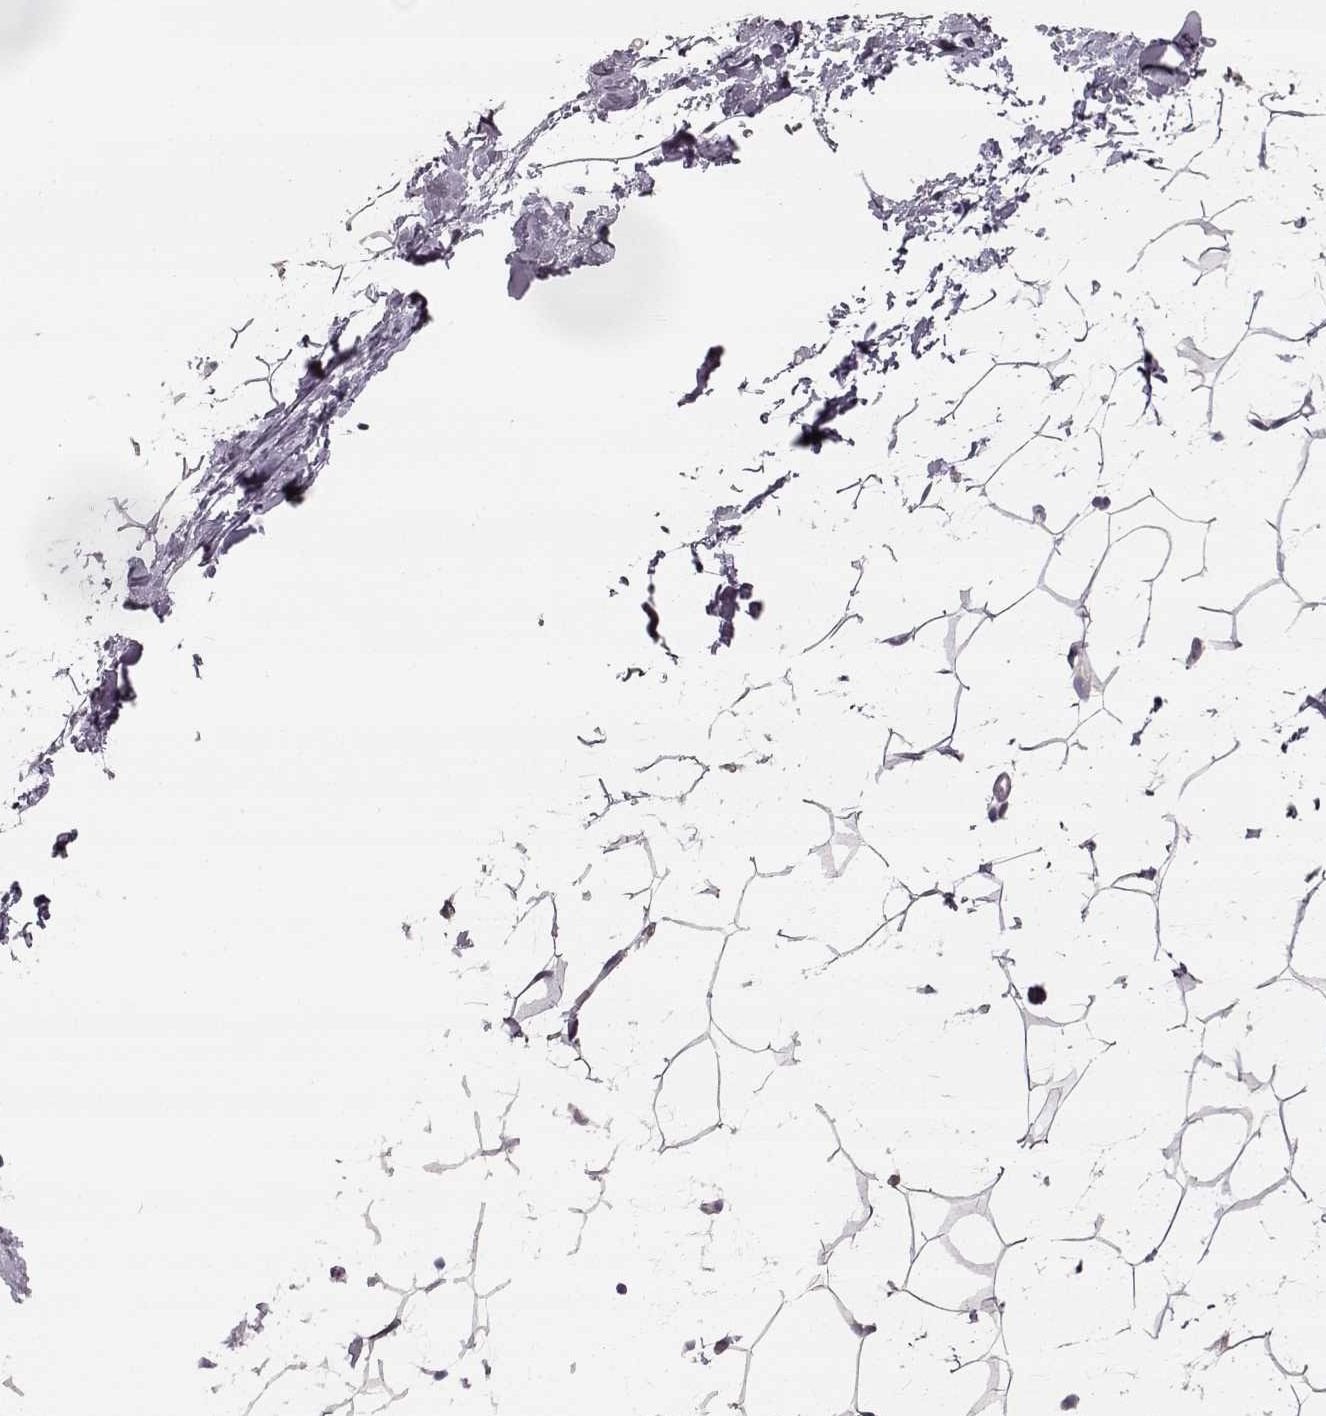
{"staining": {"intensity": "negative", "quantity": "none", "location": "none"}, "tissue": "breast", "cell_type": "Adipocytes", "image_type": "normal", "snomed": [{"axis": "morphology", "description": "Normal tissue, NOS"}, {"axis": "topography", "description": "Breast"}], "caption": "Human breast stained for a protein using immunohistochemistry demonstrates no staining in adipocytes.", "gene": "MAP6D1", "patient": {"sex": "female", "age": 32}}